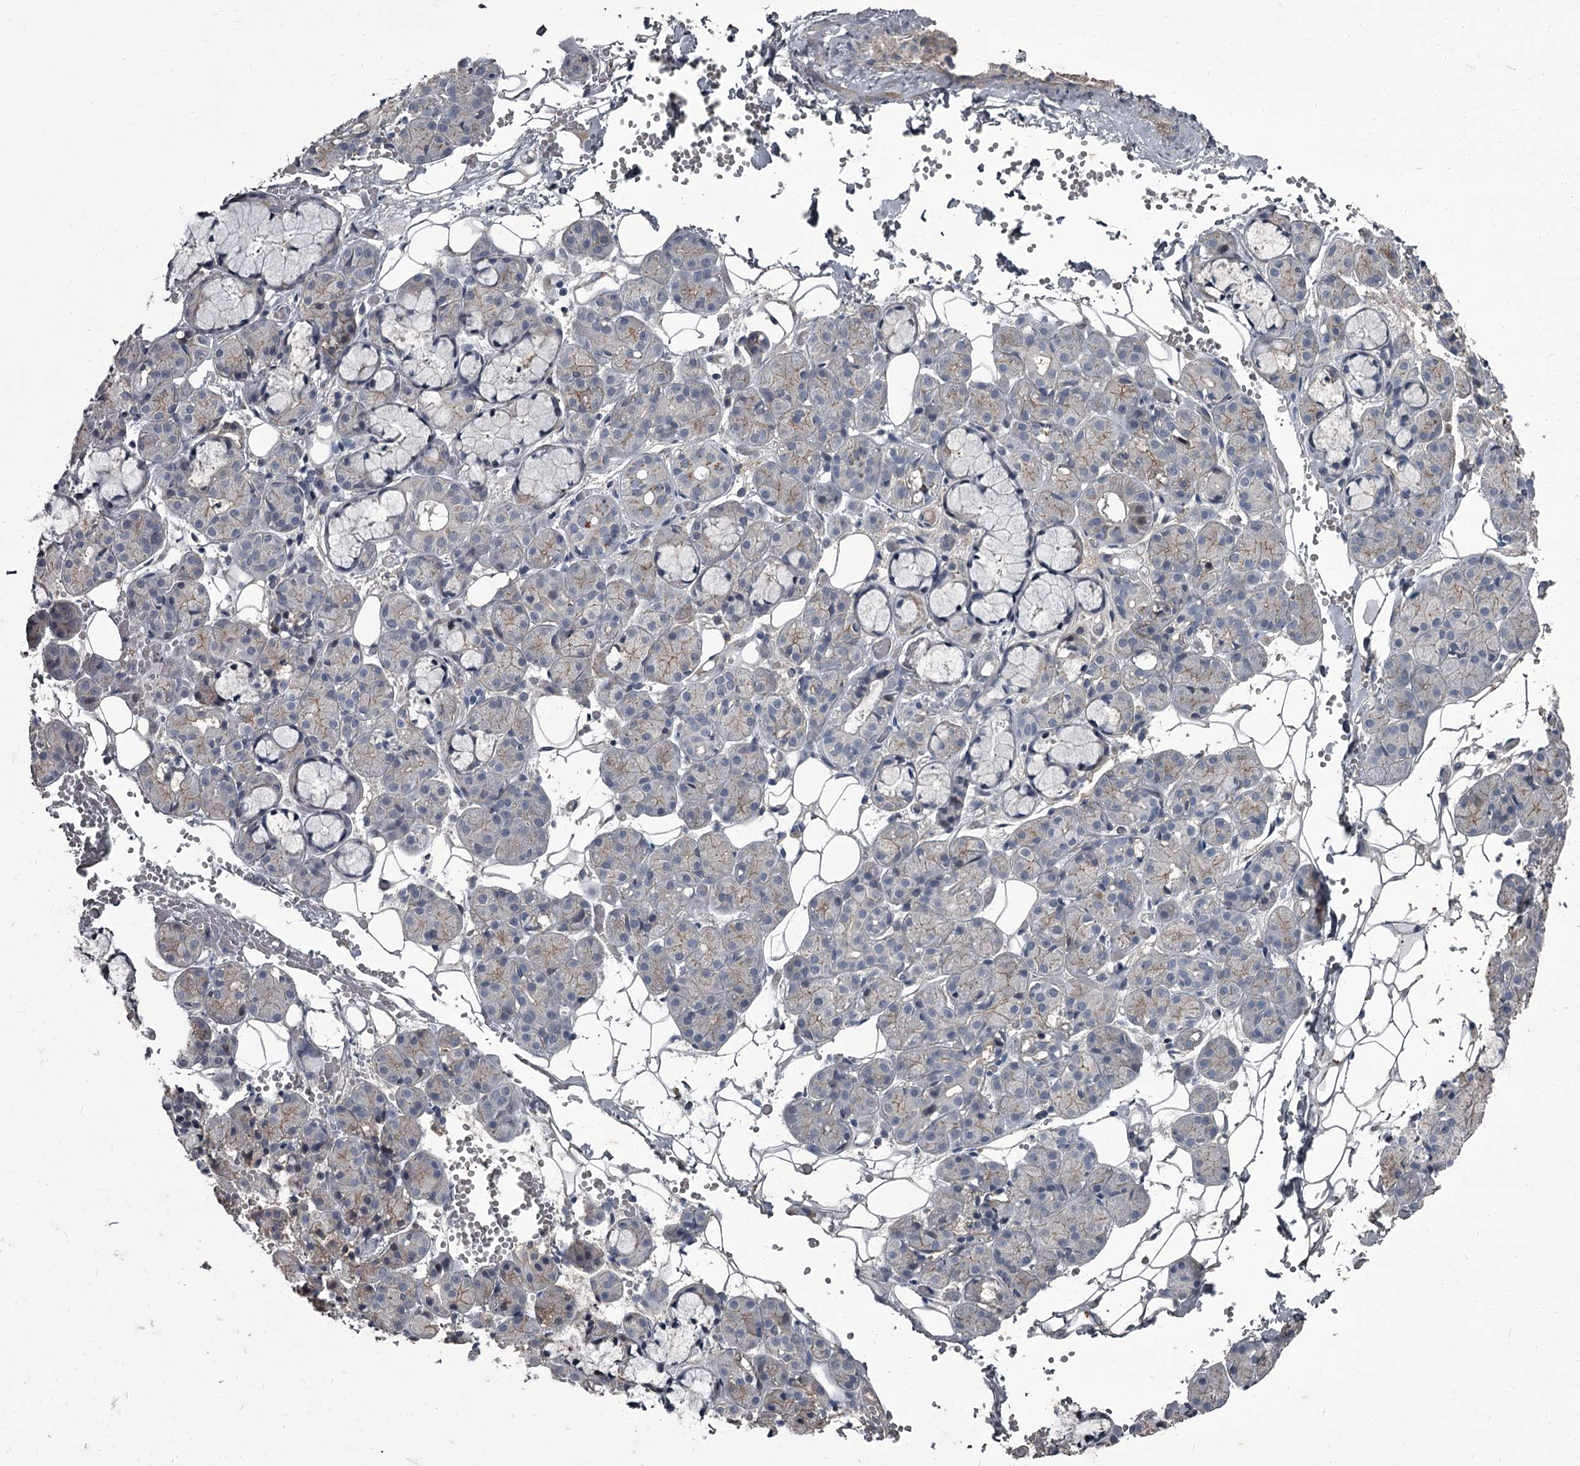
{"staining": {"intensity": "weak", "quantity": "<25%", "location": "cytoplasmic/membranous"}, "tissue": "salivary gland", "cell_type": "Glandular cells", "image_type": "normal", "snomed": [{"axis": "morphology", "description": "Normal tissue, NOS"}, {"axis": "topography", "description": "Salivary gland"}], "caption": "This is an IHC micrograph of unremarkable salivary gland. There is no positivity in glandular cells.", "gene": "FLVCR2", "patient": {"sex": "male", "age": 63}}